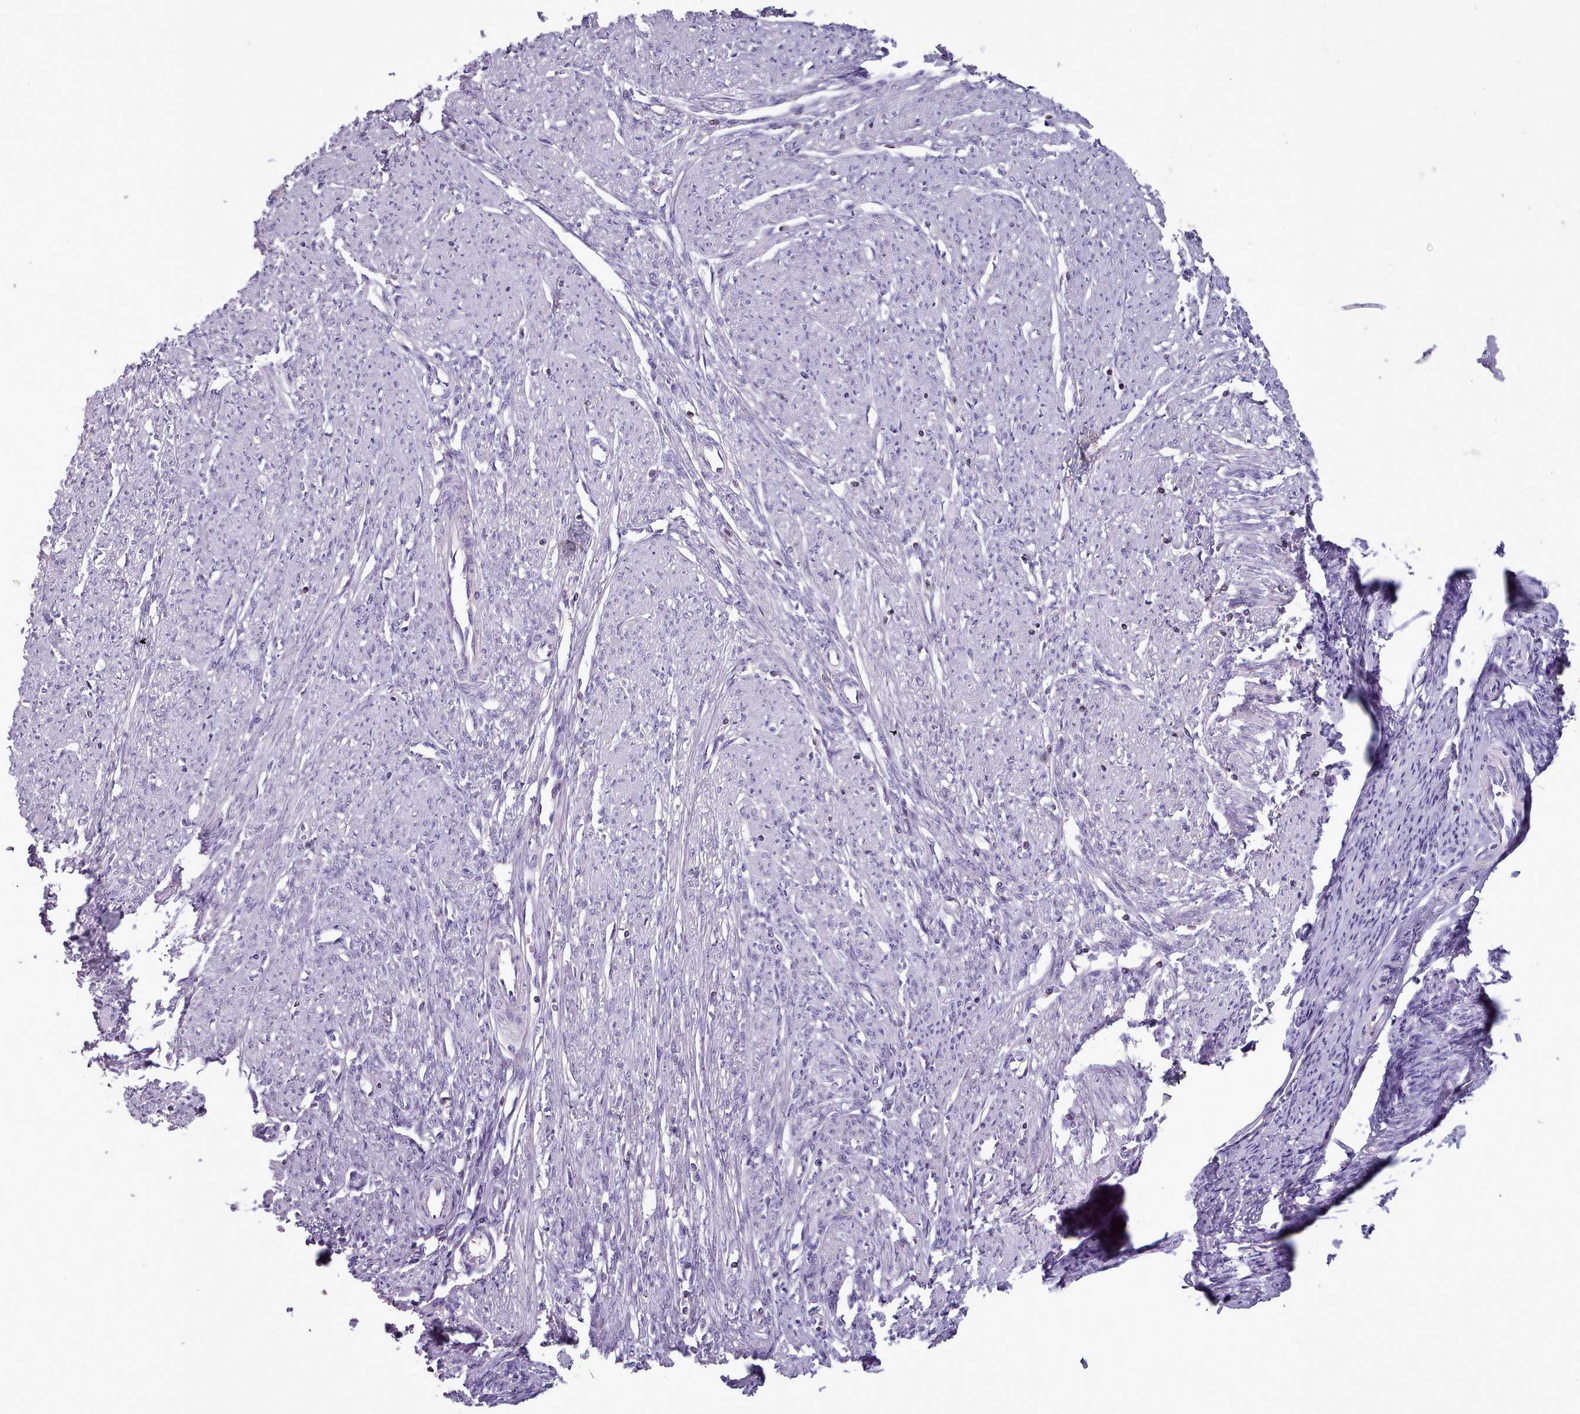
{"staining": {"intensity": "moderate", "quantity": "<25%", "location": "cytoplasmic/membranous"}, "tissue": "smooth muscle", "cell_type": "Smooth muscle cells", "image_type": "normal", "snomed": [{"axis": "morphology", "description": "Normal tissue, NOS"}, {"axis": "topography", "description": "Smooth muscle"}, {"axis": "topography", "description": "Uterus"}], "caption": "An immunohistochemistry (IHC) photomicrograph of normal tissue is shown. Protein staining in brown labels moderate cytoplasmic/membranous positivity in smooth muscle within smooth muscle cells.", "gene": "RAC1", "patient": {"sex": "female", "age": 59}}